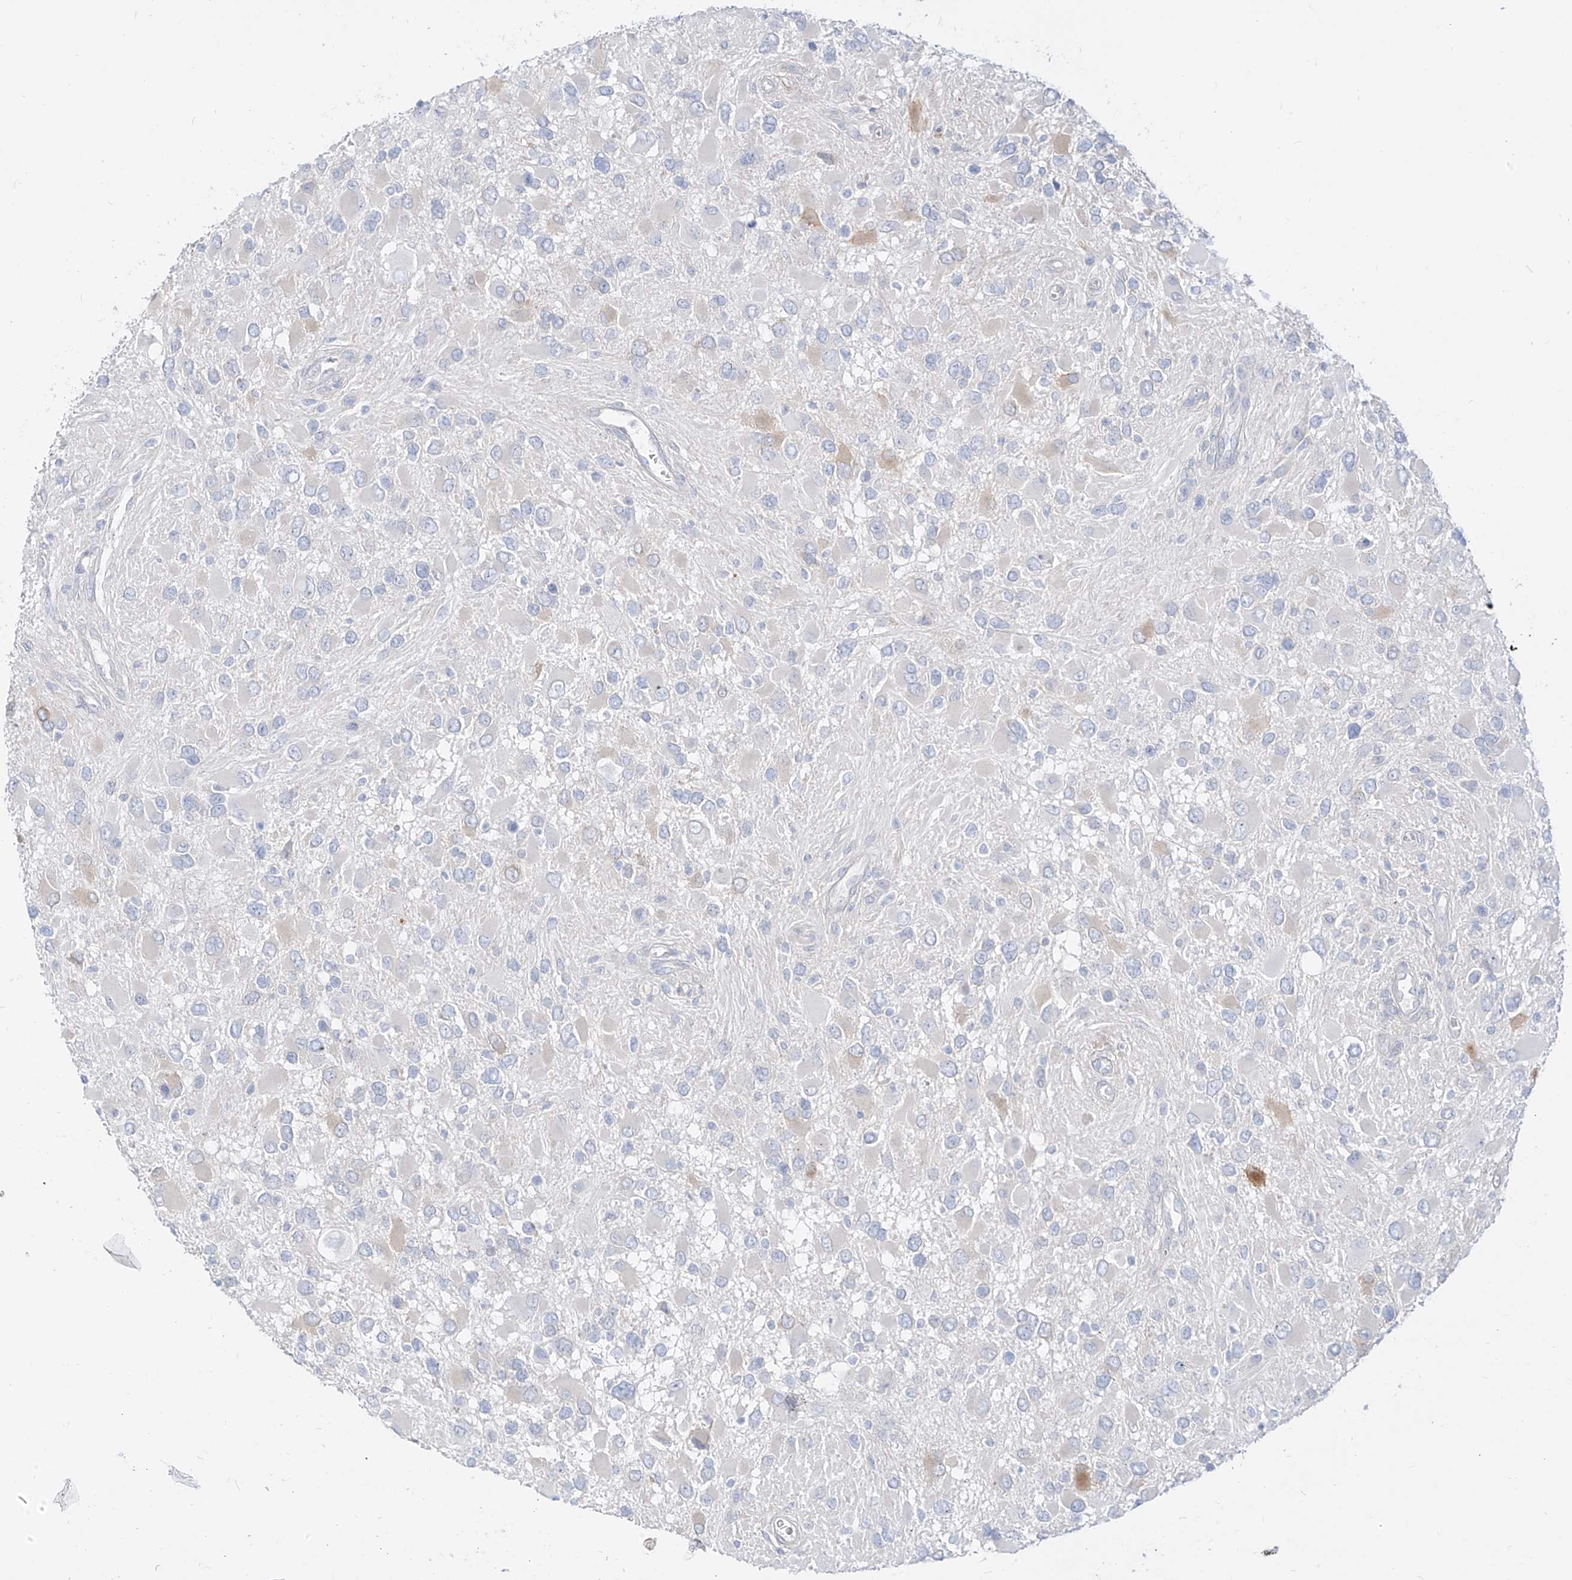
{"staining": {"intensity": "negative", "quantity": "none", "location": "none"}, "tissue": "glioma", "cell_type": "Tumor cells", "image_type": "cancer", "snomed": [{"axis": "morphology", "description": "Glioma, malignant, High grade"}, {"axis": "topography", "description": "Brain"}], "caption": "The image displays no staining of tumor cells in malignant glioma (high-grade).", "gene": "SYTL3", "patient": {"sex": "male", "age": 53}}